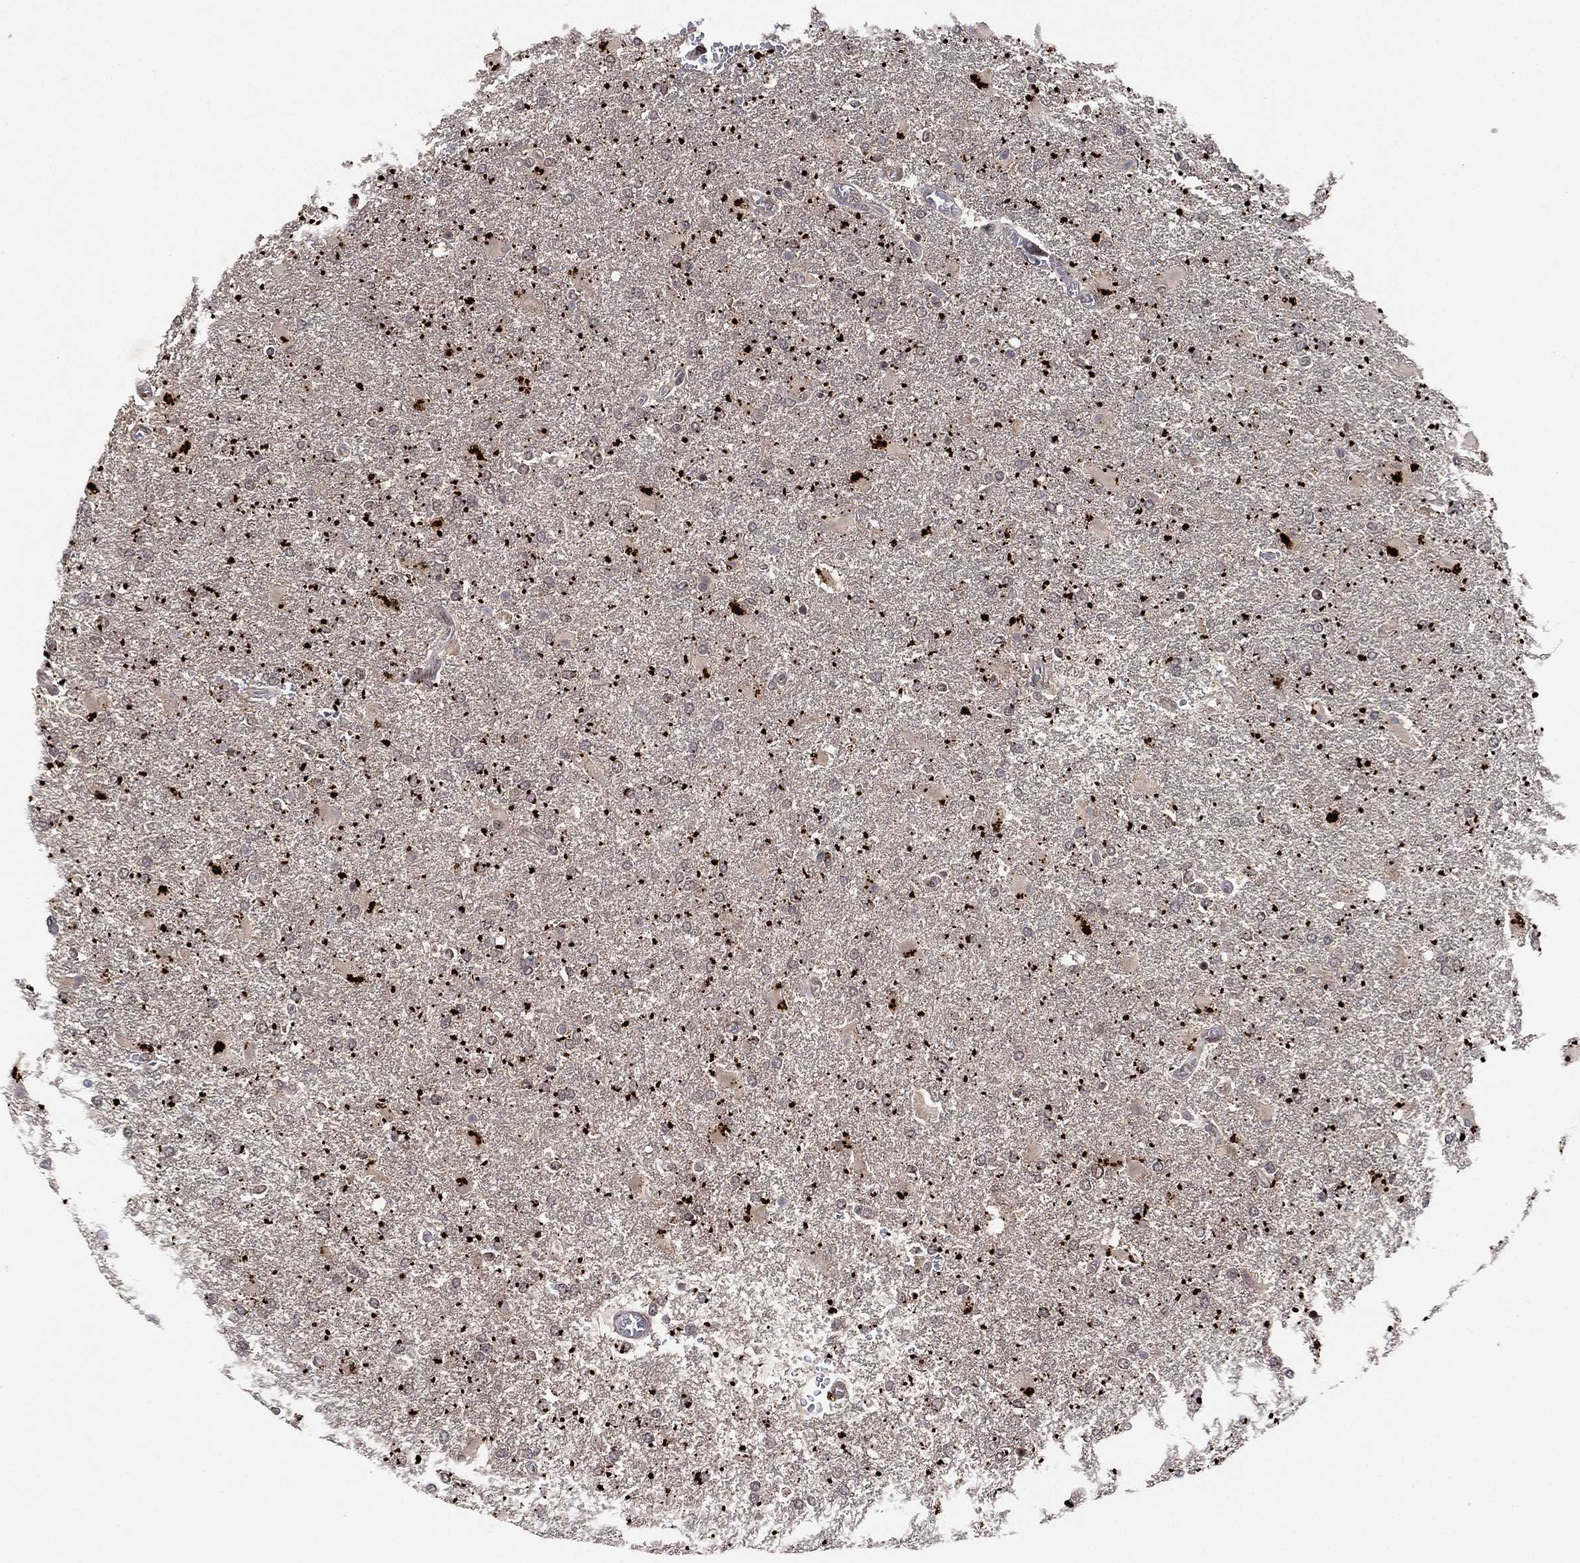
{"staining": {"intensity": "negative", "quantity": "none", "location": "none"}, "tissue": "glioma", "cell_type": "Tumor cells", "image_type": "cancer", "snomed": [{"axis": "morphology", "description": "Glioma, malignant, High grade"}, {"axis": "topography", "description": "Cerebral cortex"}], "caption": "DAB immunohistochemical staining of malignant high-grade glioma reveals no significant staining in tumor cells. (IHC, brightfield microscopy, high magnification).", "gene": "ATG4B", "patient": {"sex": "male", "age": 79}}